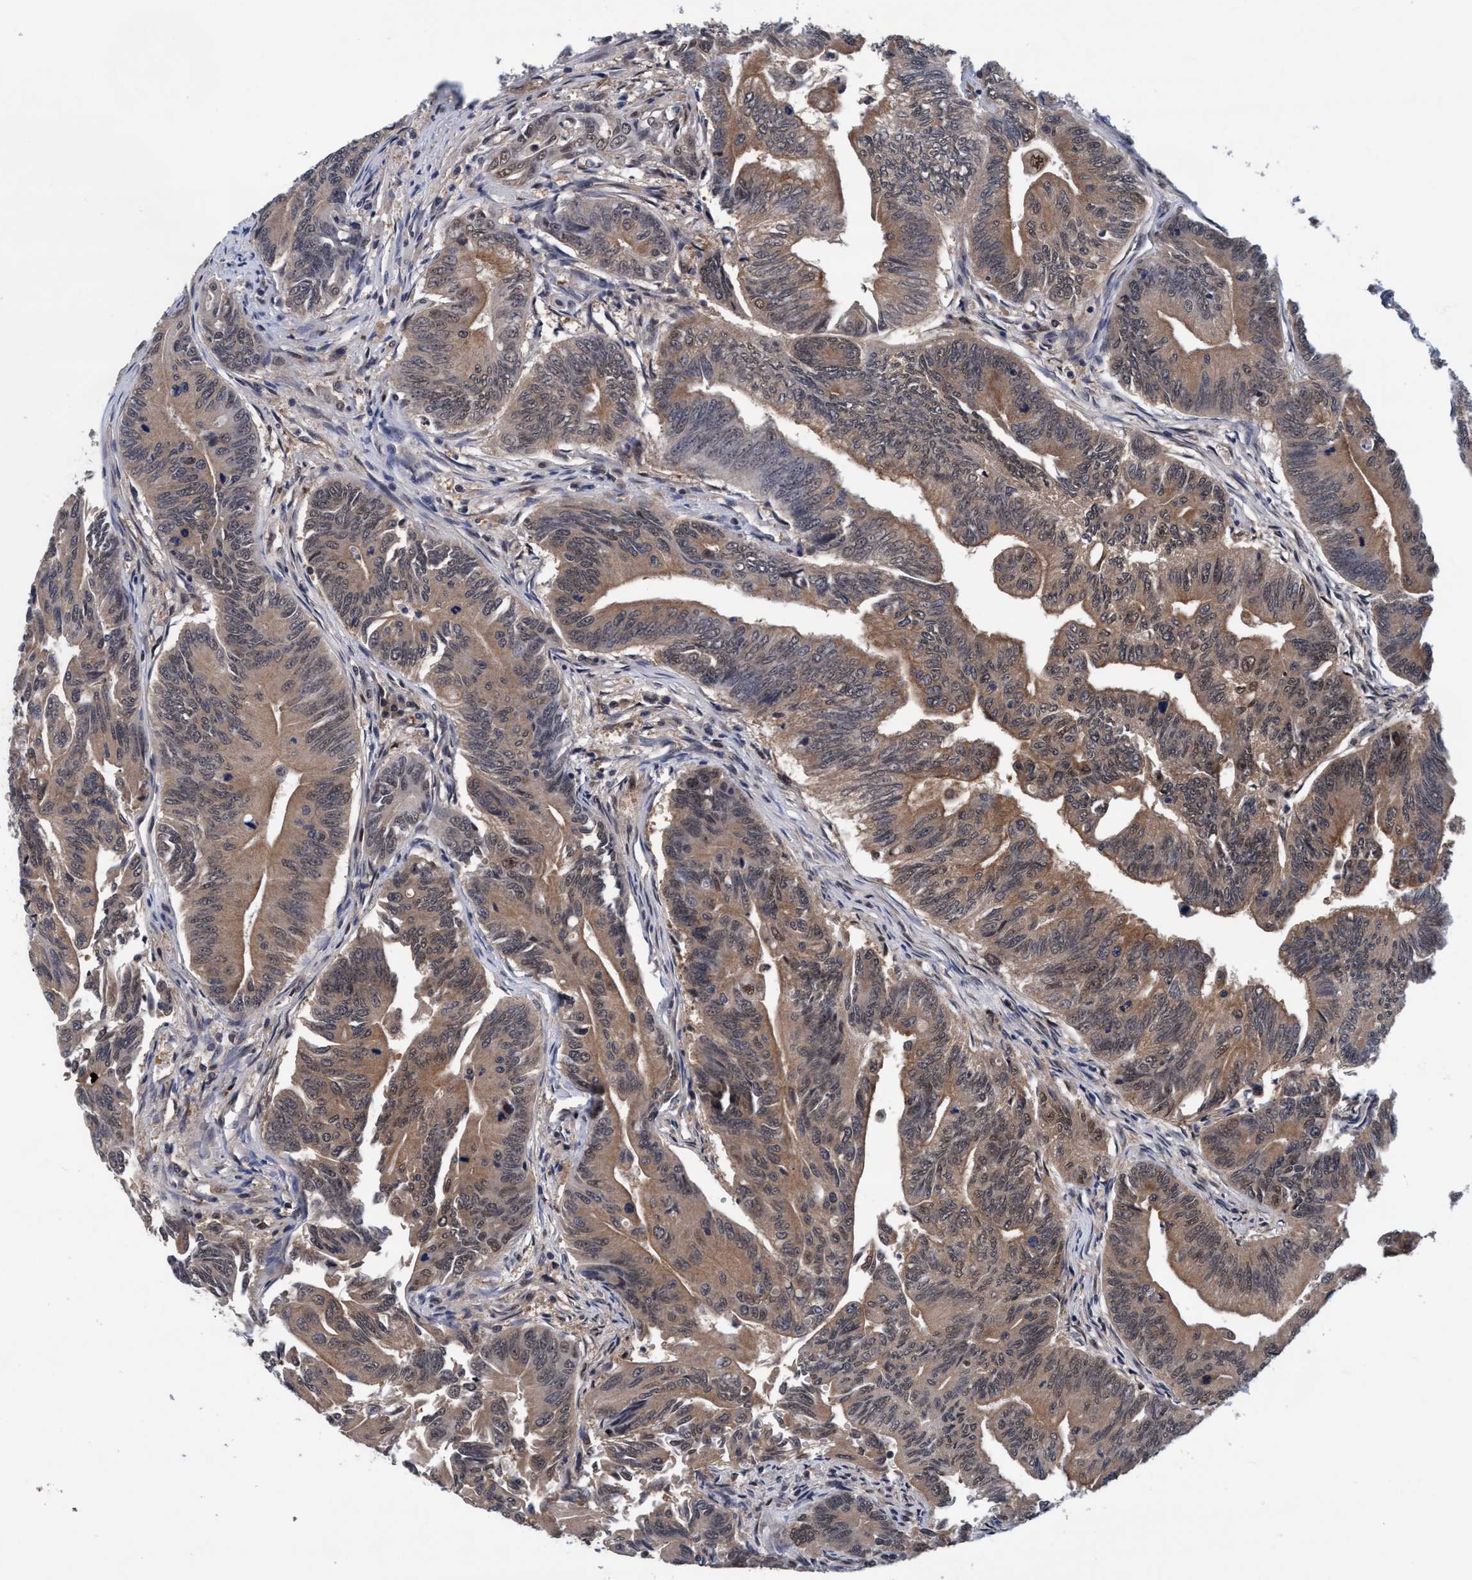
{"staining": {"intensity": "moderate", "quantity": ">75%", "location": "cytoplasmic/membranous"}, "tissue": "colorectal cancer", "cell_type": "Tumor cells", "image_type": "cancer", "snomed": [{"axis": "morphology", "description": "Adenoma, NOS"}, {"axis": "morphology", "description": "Adenocarcinoma, NOS"}, {"axis": "topography", "description": "Colon"}], "caption": "Colorectal cancer was stained to show a protein in brown. There is medium levels of moderate cytoplasmic/membranous positivity in approximately >75% of tumor cells.", "gene": "PSMD12", "patient": {"sex": "male", "age": 79}}